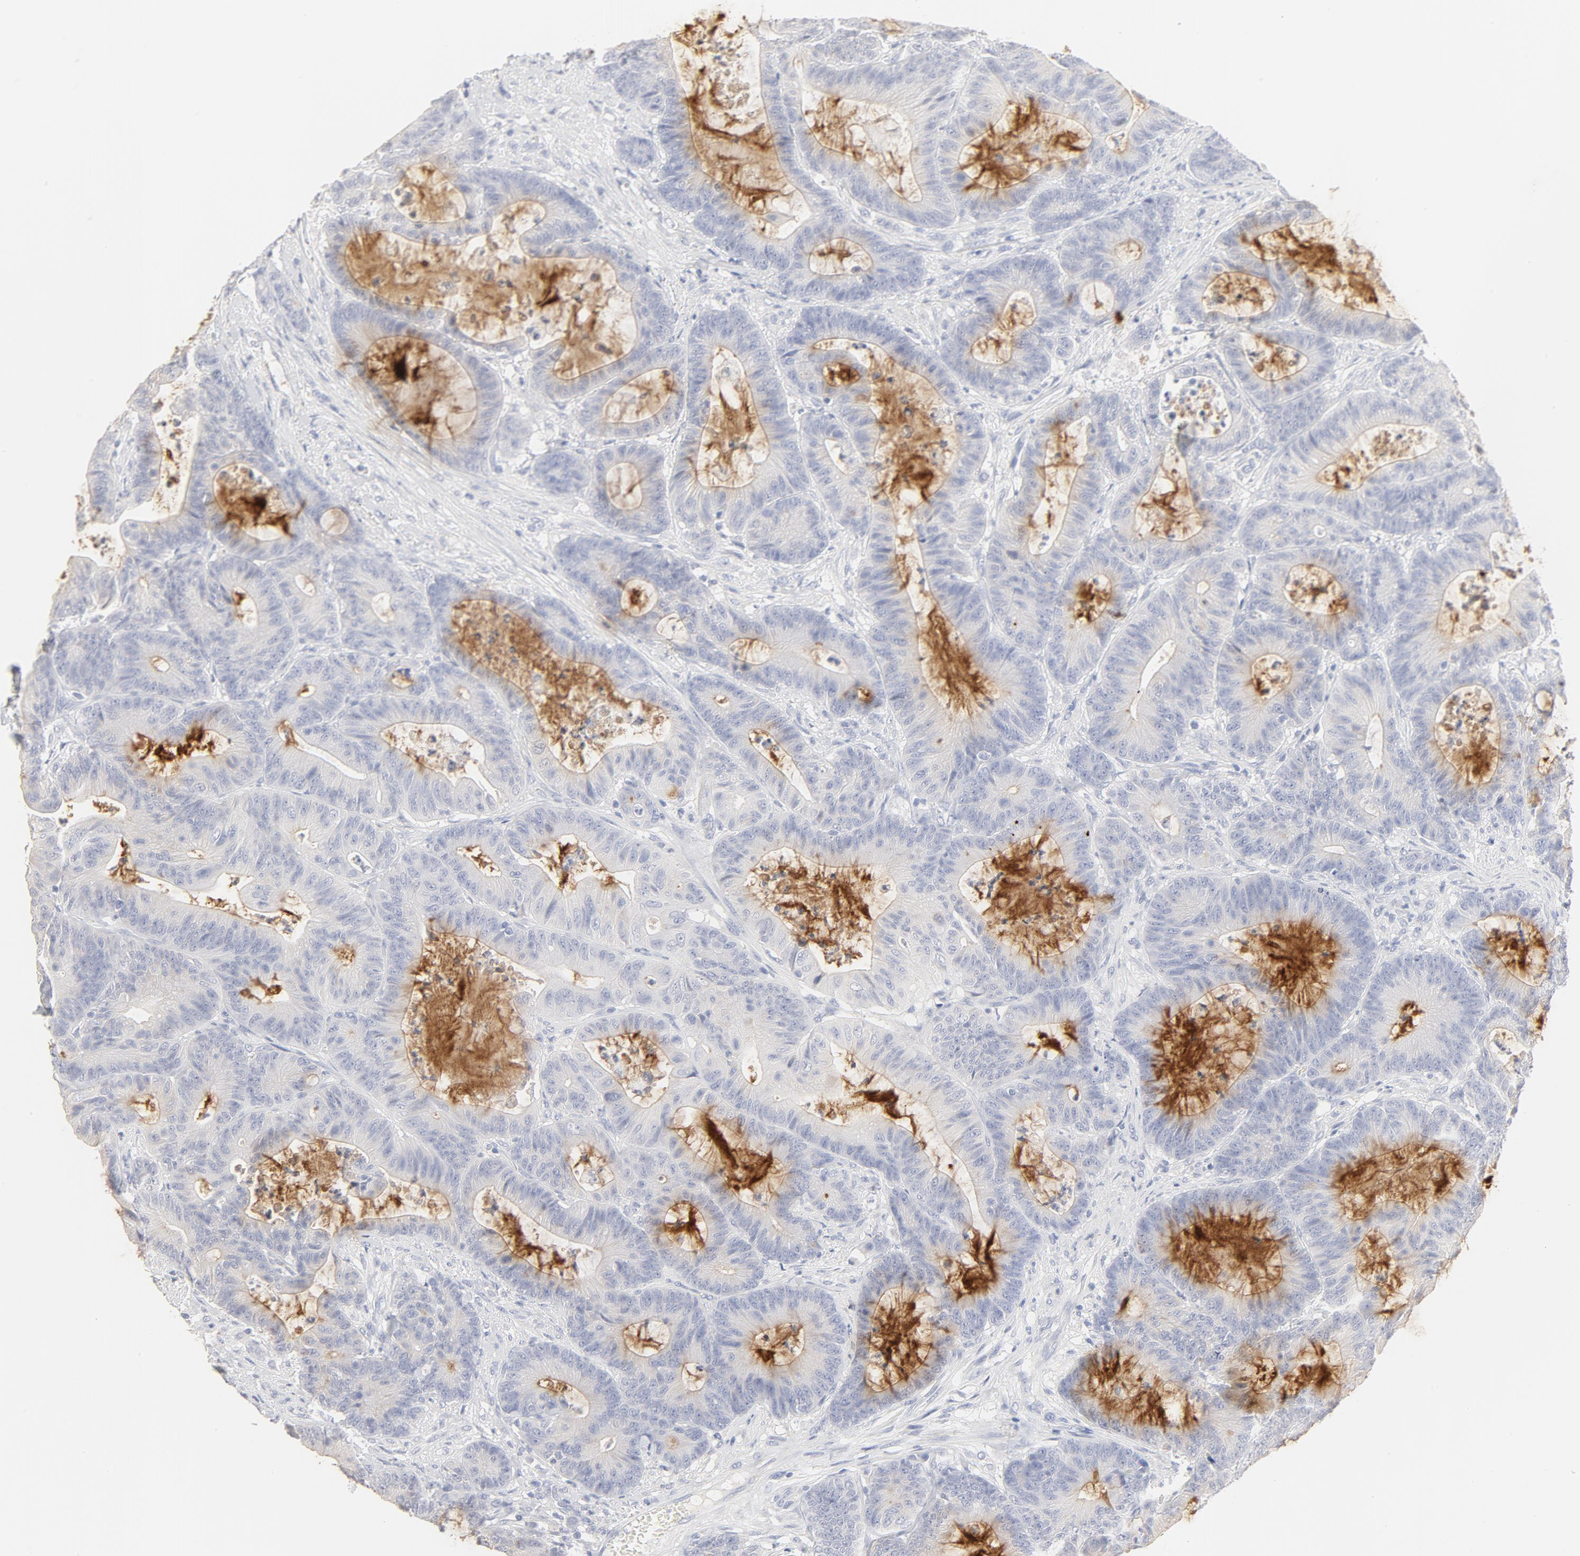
{"staining": {"intensity": "negative", "quantity": "none", "location": "none"}, "tissue": "colorectal cancer", "cell_type": "Tumor cells", "image_type": "cancer", "snomed": [{"axis": "morphology", "description": "Adenocarcinoma, NOS"}, {"axis": "topography", "description": "Colon"}], "caption": "This is an immunohistochemistry (IHC) image of human colorectal cancer. There is no expression in tumor cells.", "gene": "FCGBP", "patient": {"sex": "female", "age": 84}}